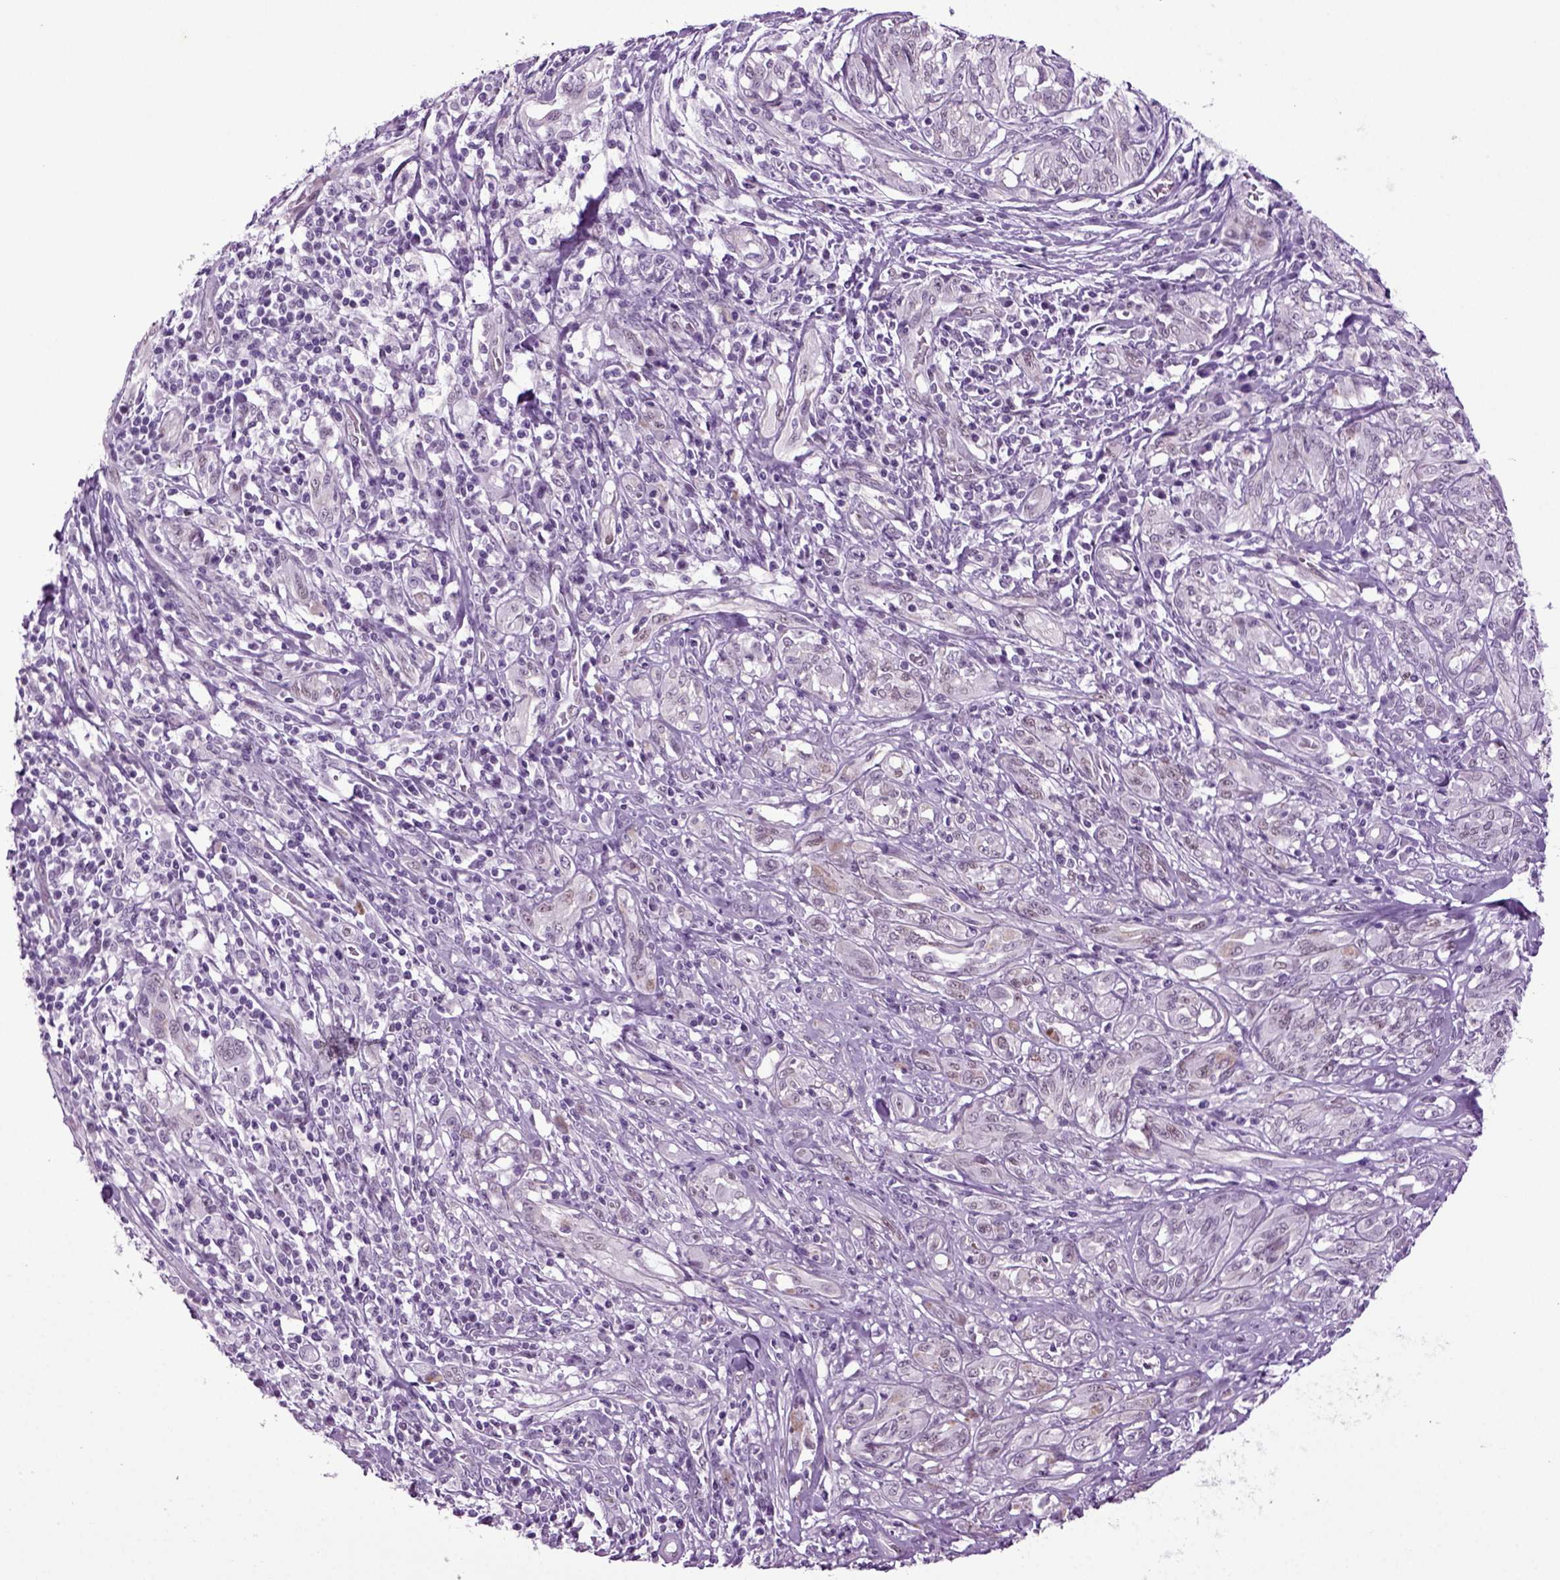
{"staining": {"intensity": "negative", "quantity": "none", "location": "none"}, "tissue": "melanoma", "cell_type": "Tumor cells", "image_type": "cancer", "snomed": [{"axis": "morphology", "description": "Malignant melanoma, NOS"}, {"axis": "topography", "description": "Skin"}], "caption": "Immunohistochemical staining of malignant melanoma shows no significant positivity in tumor cells.", "gene": "RFX3", "patient": {"sex": "female", "age": 91}}